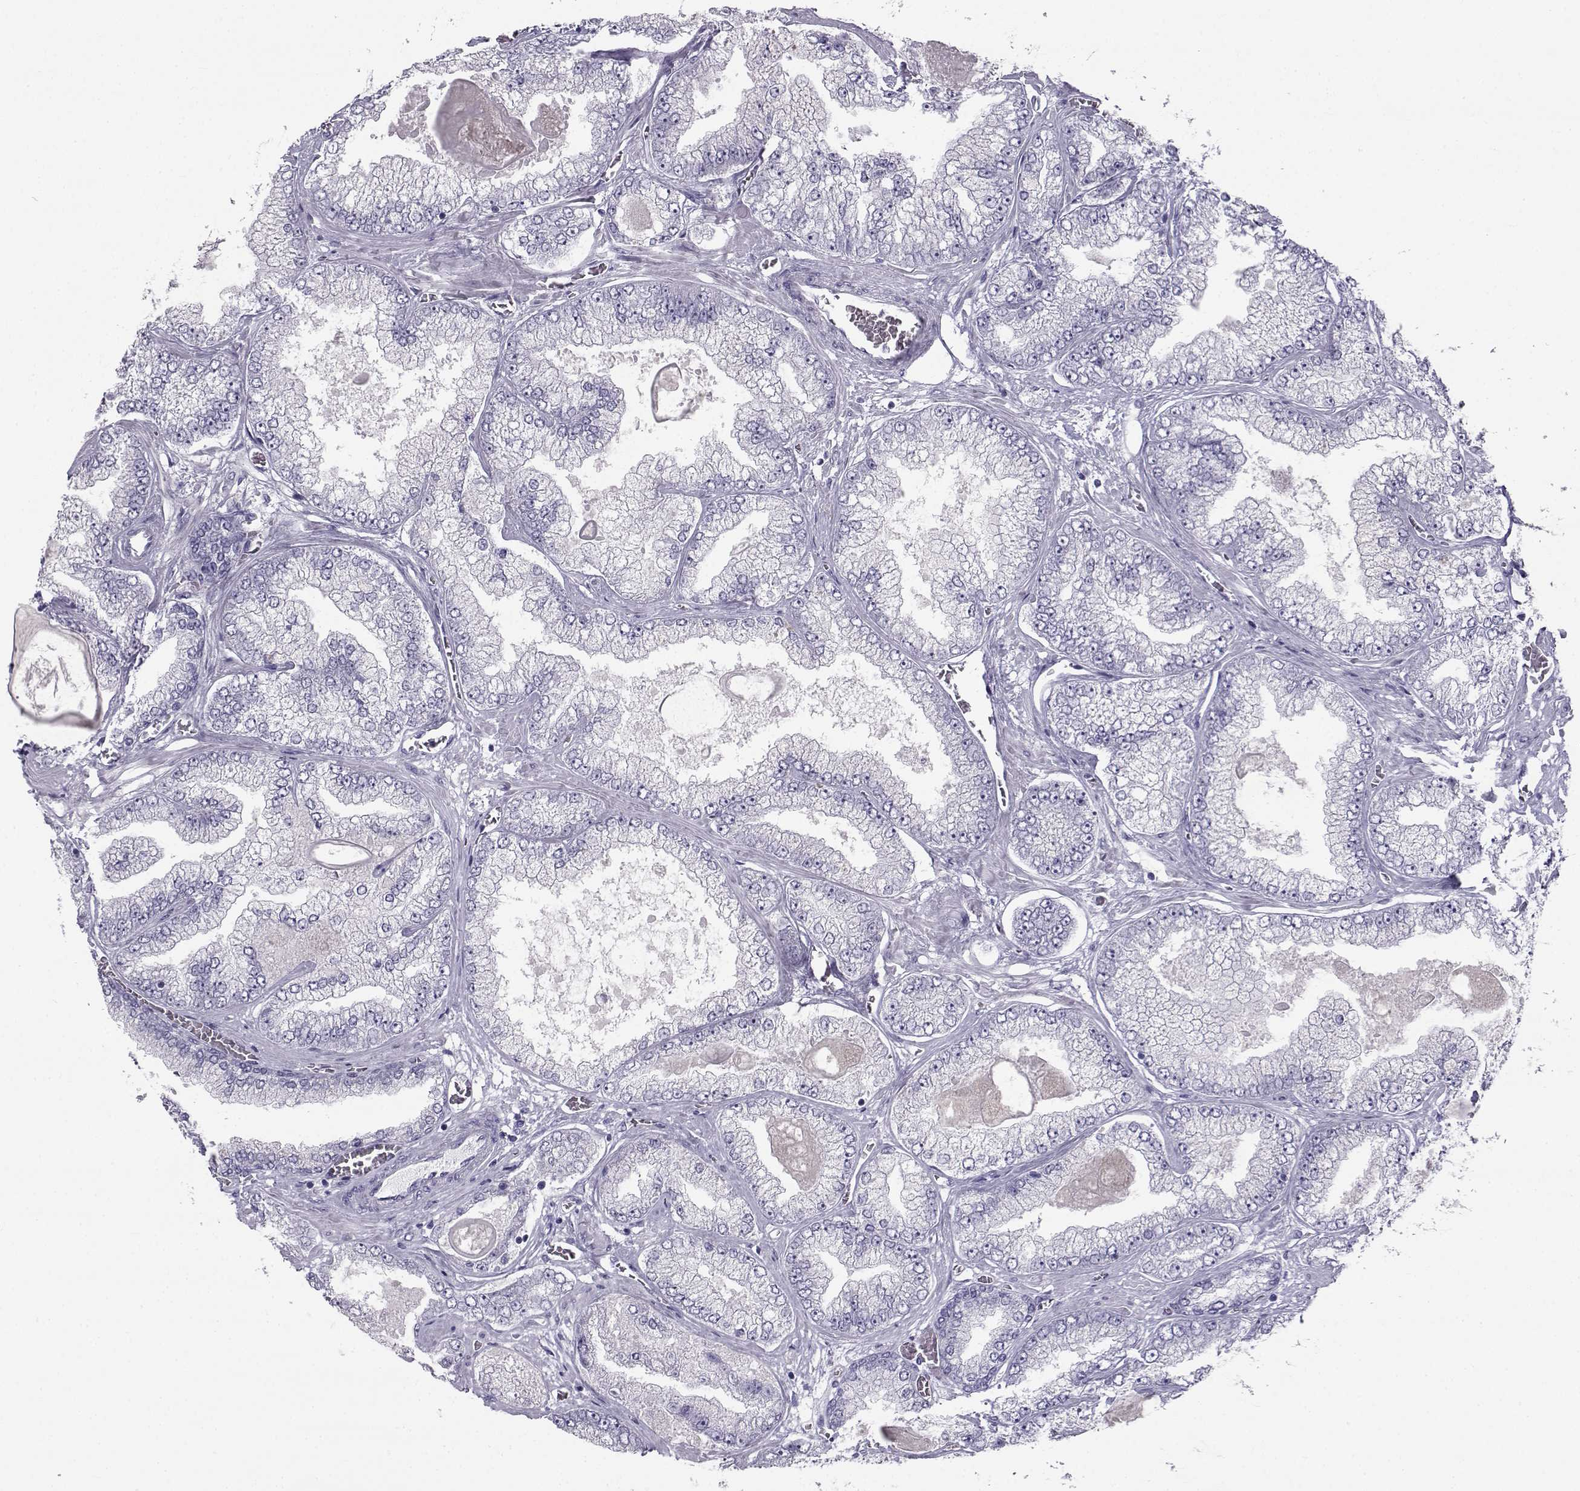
{"staining": {"intensity": "negative", "quantity": "none", "location": "none"}, "tissue": "prostate cancer", "cell_type": "Tumor cells", "image_type": "cancer", "snomed": [{"axis": "morphology", "description": "Adenocarcinoma, Low grade"}, {"axis": "topography", "description": "Prostate"}], "caption": "The histopathology image shows no staining of tumor cells in prostate cancer.", "gene": "PCSK1N", "patient": {"sex": "male", "age": 57}}